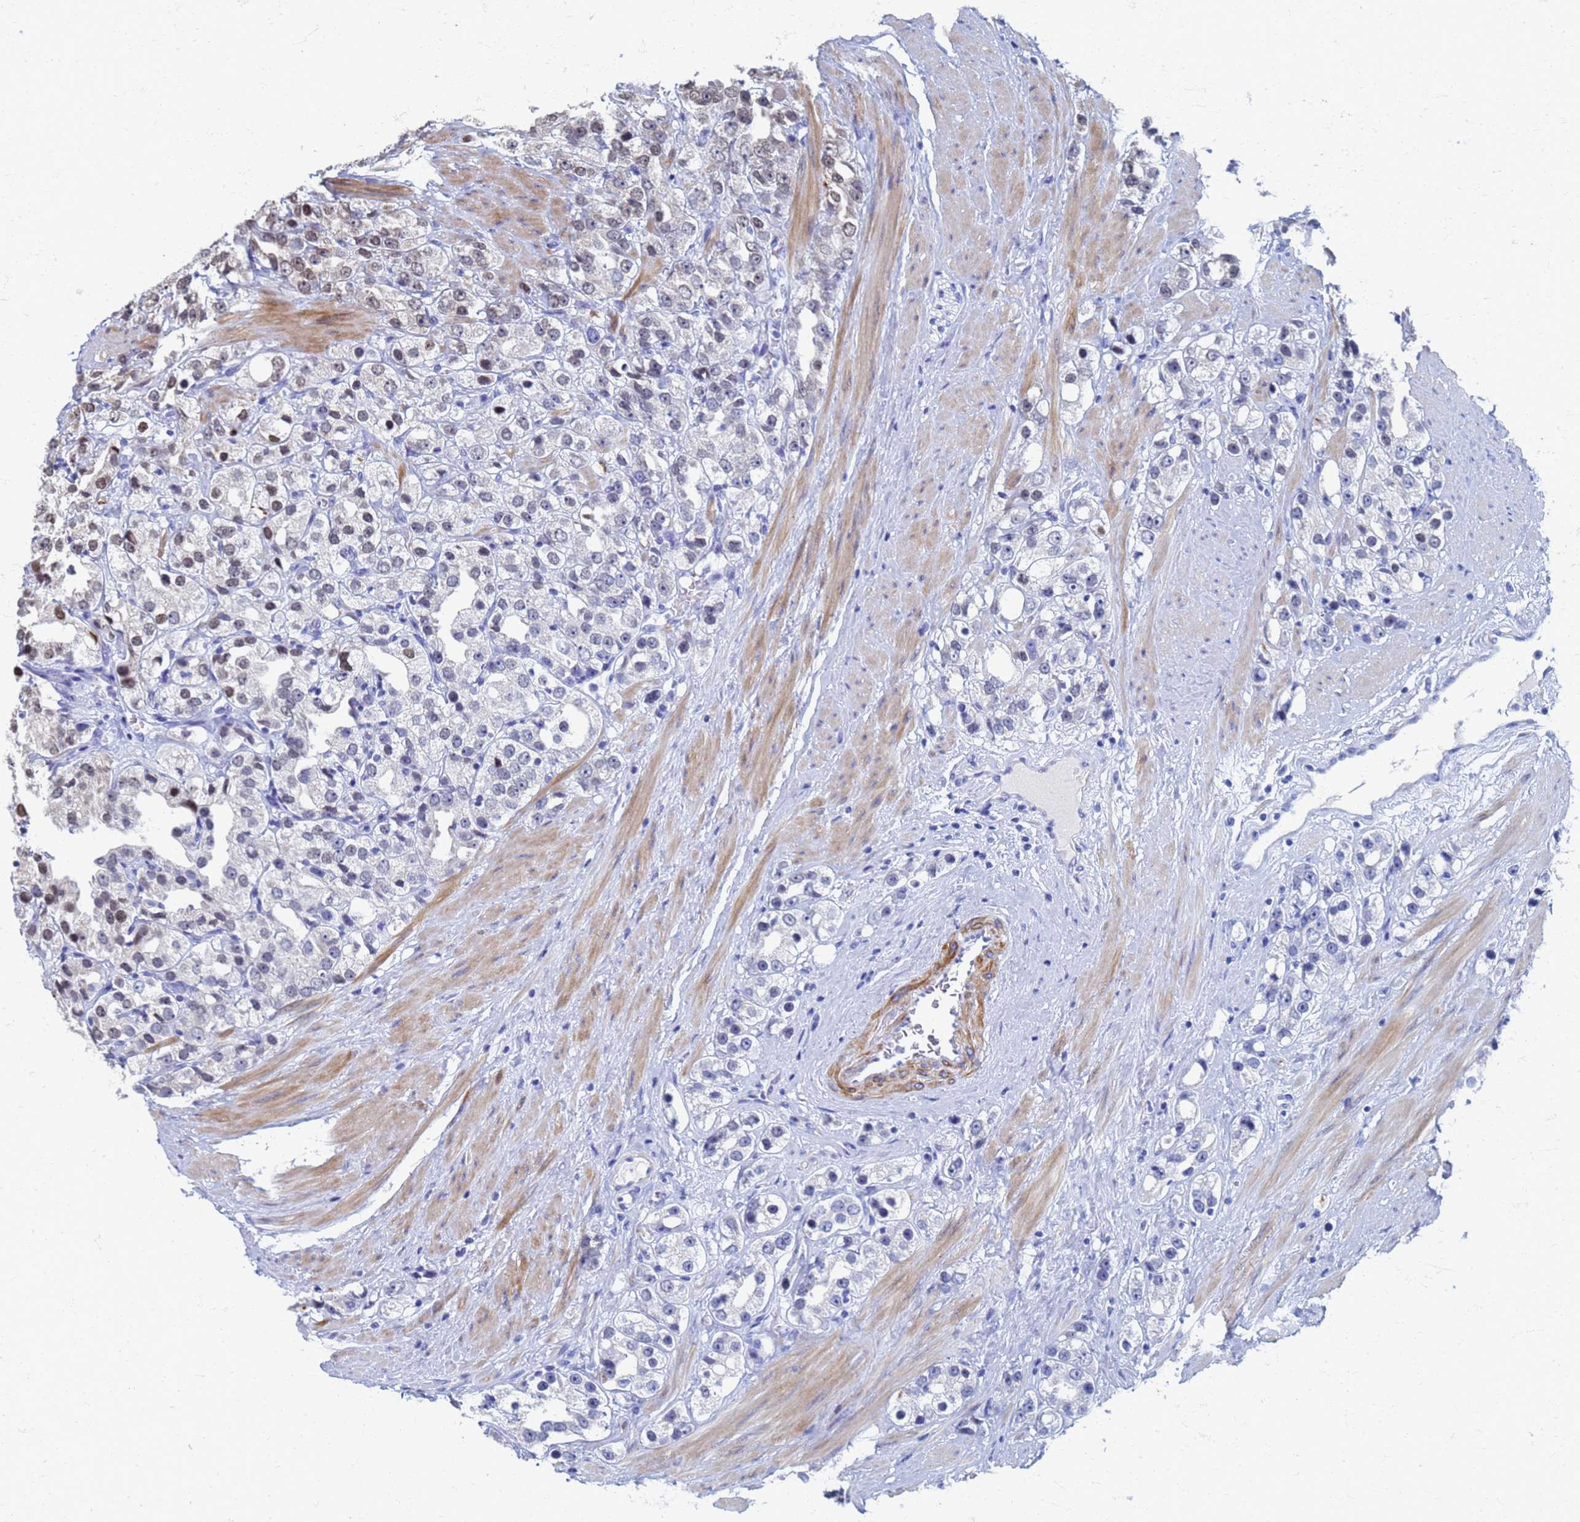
{"staining": {"intensity": "moderate", "quantity": "25%-75%", "location": "cytoplasmic/membranous,nuclear"}, "tissue": "prostate cancer", "cell_type": "Tumor cells", "image_type": "cancer", "snomed": [{"axis": "morphology", "description": "Adenocarcinoma, NOS"}, {"axis": "topography", "description": "Prostate"}], "caption": "Protein expression analysis of prostate cancer shows moderate cytoplasmic/membranous and nuclear staining in approximately 25%-75% of tumor cells. (DAB IHC, brown staining for protein, blue staining for nuclei).", "gene": "ATPAF1", "patient": {"sex": "male", "age": 79}}